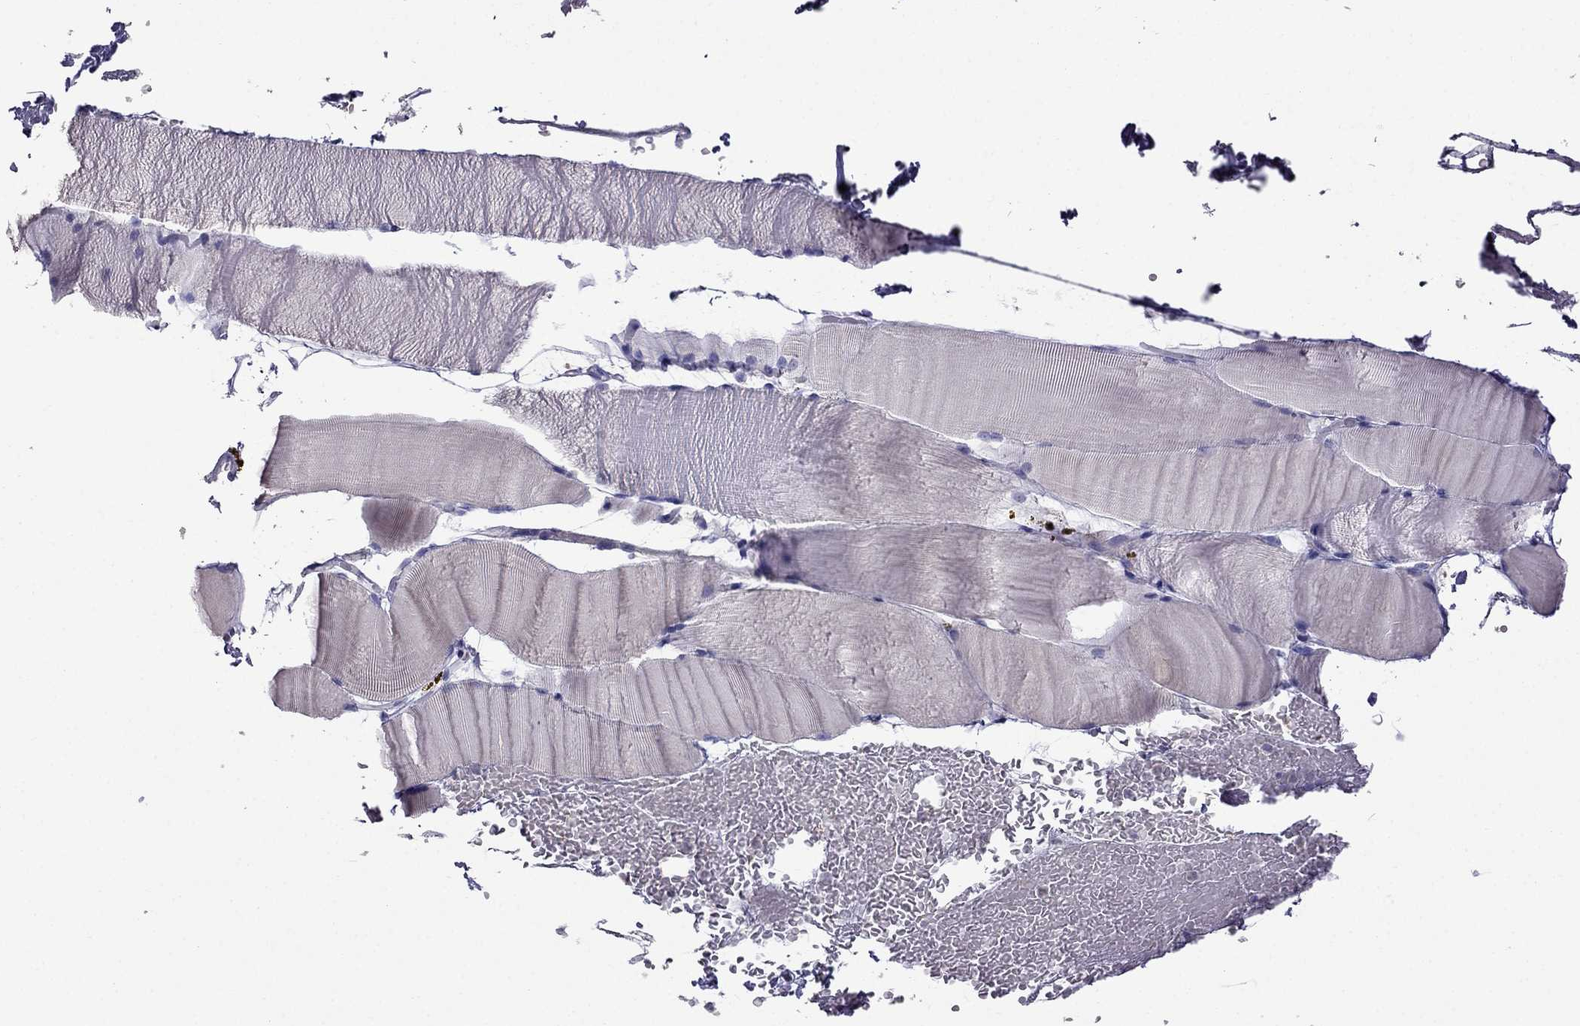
{"staining": {"intensity": "negative", "quantity": "none", "location": "none"}, "tissue": "skeletal muscle", "cell_type": "Myocytes", "image_type": "normal", "snomed": [{"axis": "morphology", "description": "Normal tissue, NOS"}, {"axis": "topography", "description": "Skeletal muscle"}], "caption": "Immunohistochemistry (IHC) of benign human skeletal muscle demonstrates no staining in myocytes. (DAB (3,3'-diaminobenzidine) immunohistochemistry, high magnification).", "gene": "ERC2", "patient": {"sex": "female", "age": 37}}